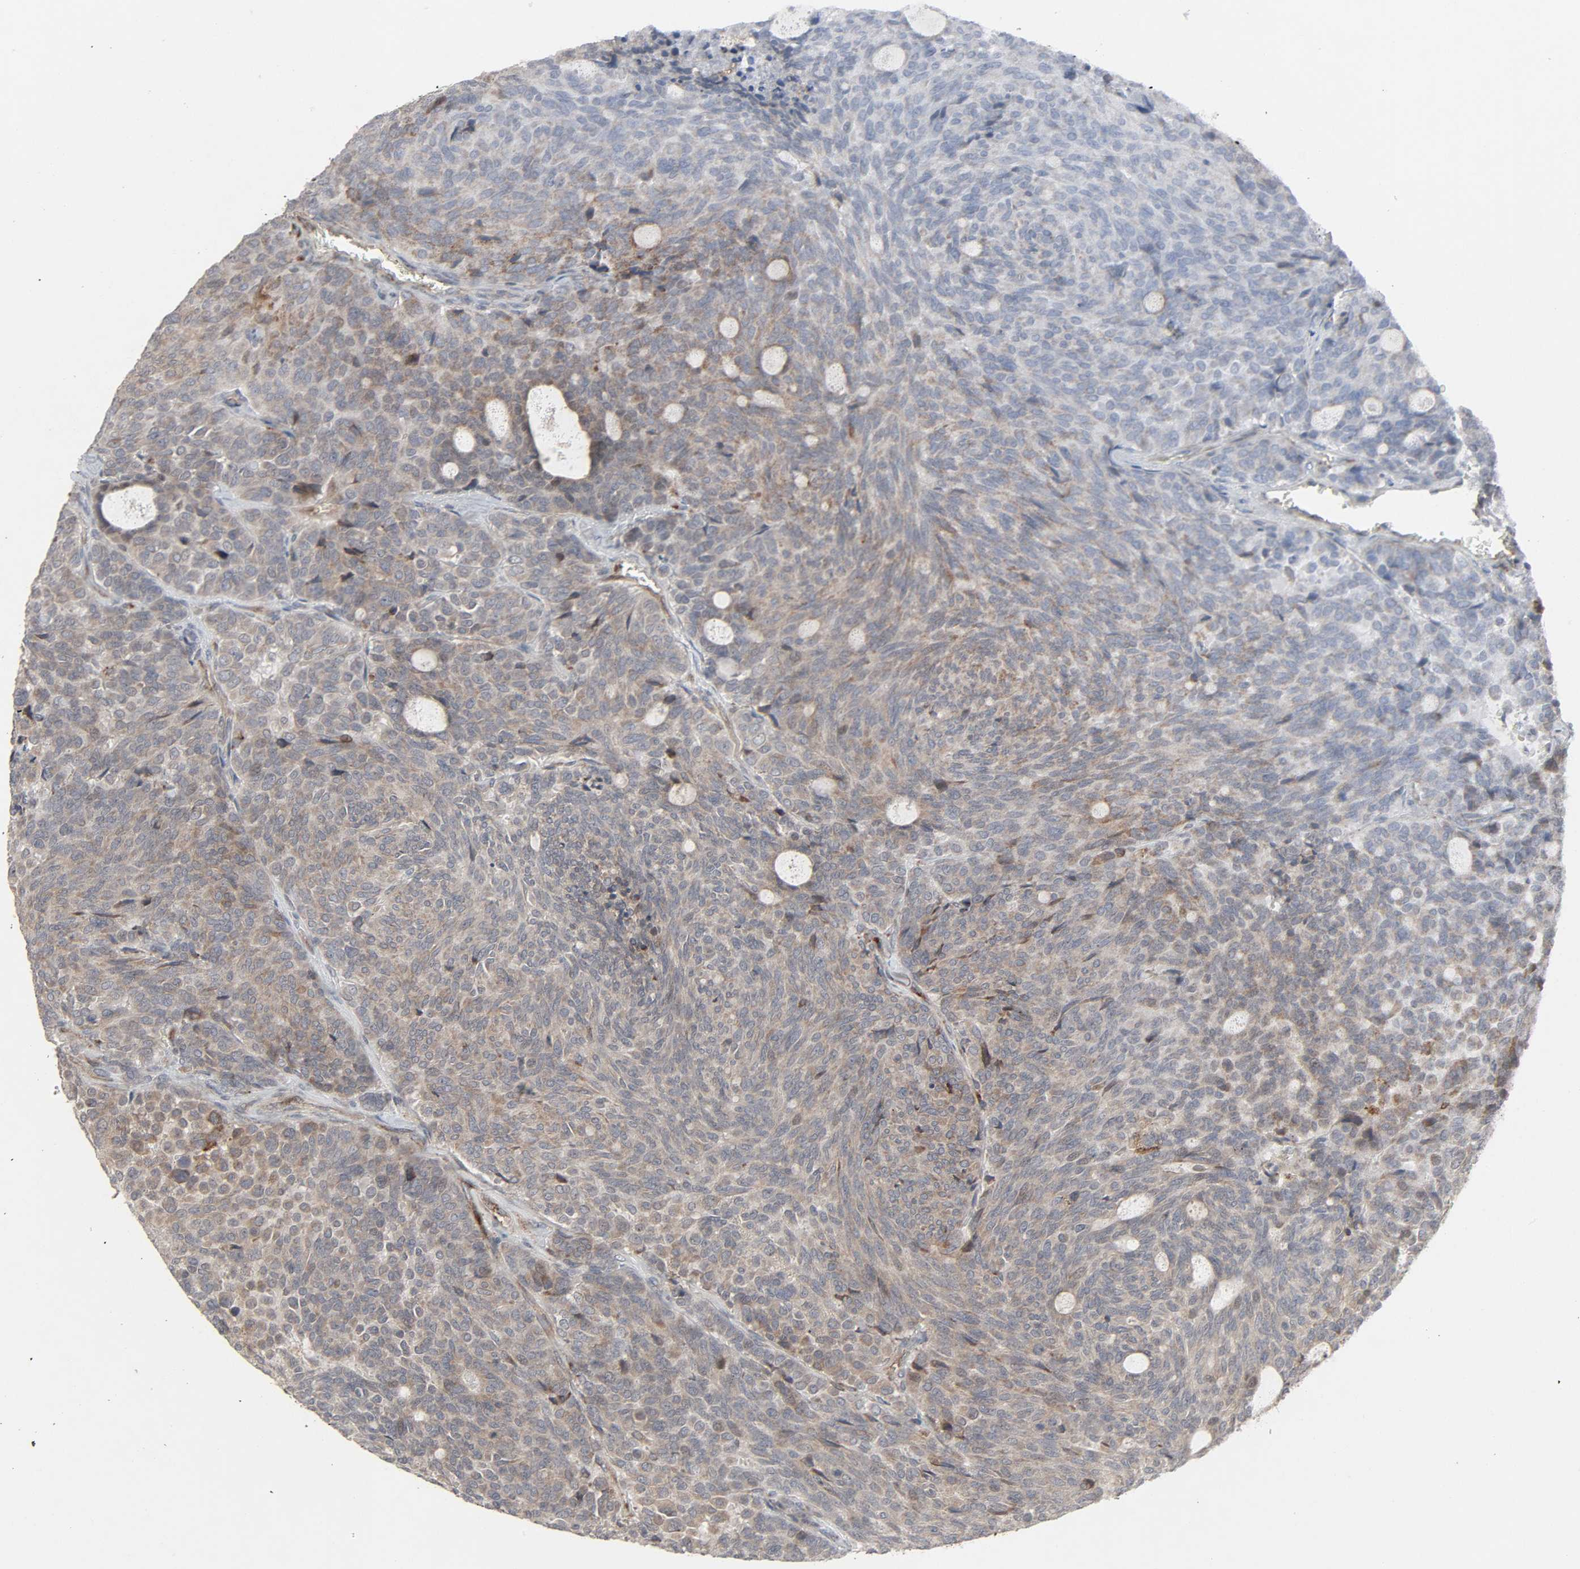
{"staining": {"intensity": "weak", "quantity": ">75%", "location": "cytoplasmic/membranous"}, "tissue": "carcinoid", "cell_type": "Tumor cells", "image_type": "cancer", "snomed": [{"axis": "morphology", "description": "Carcinoid, malignant, NOS"}, {"axis": "topography", "description": "Pancreas"}], "caption": "Carcinoid (malignant) stained with immunohistochemistry exhibits weak cytoplasmic/membranous expression in about >75% of tumor cells. The staining was performed using DAB (3,3'-diaminobenzidine), with brown indicating positive protein expression. Nuclei are stained blue with hematoxylin.", "gene": "ADCY4", "patient": {"sex": "female", "age": 54}}